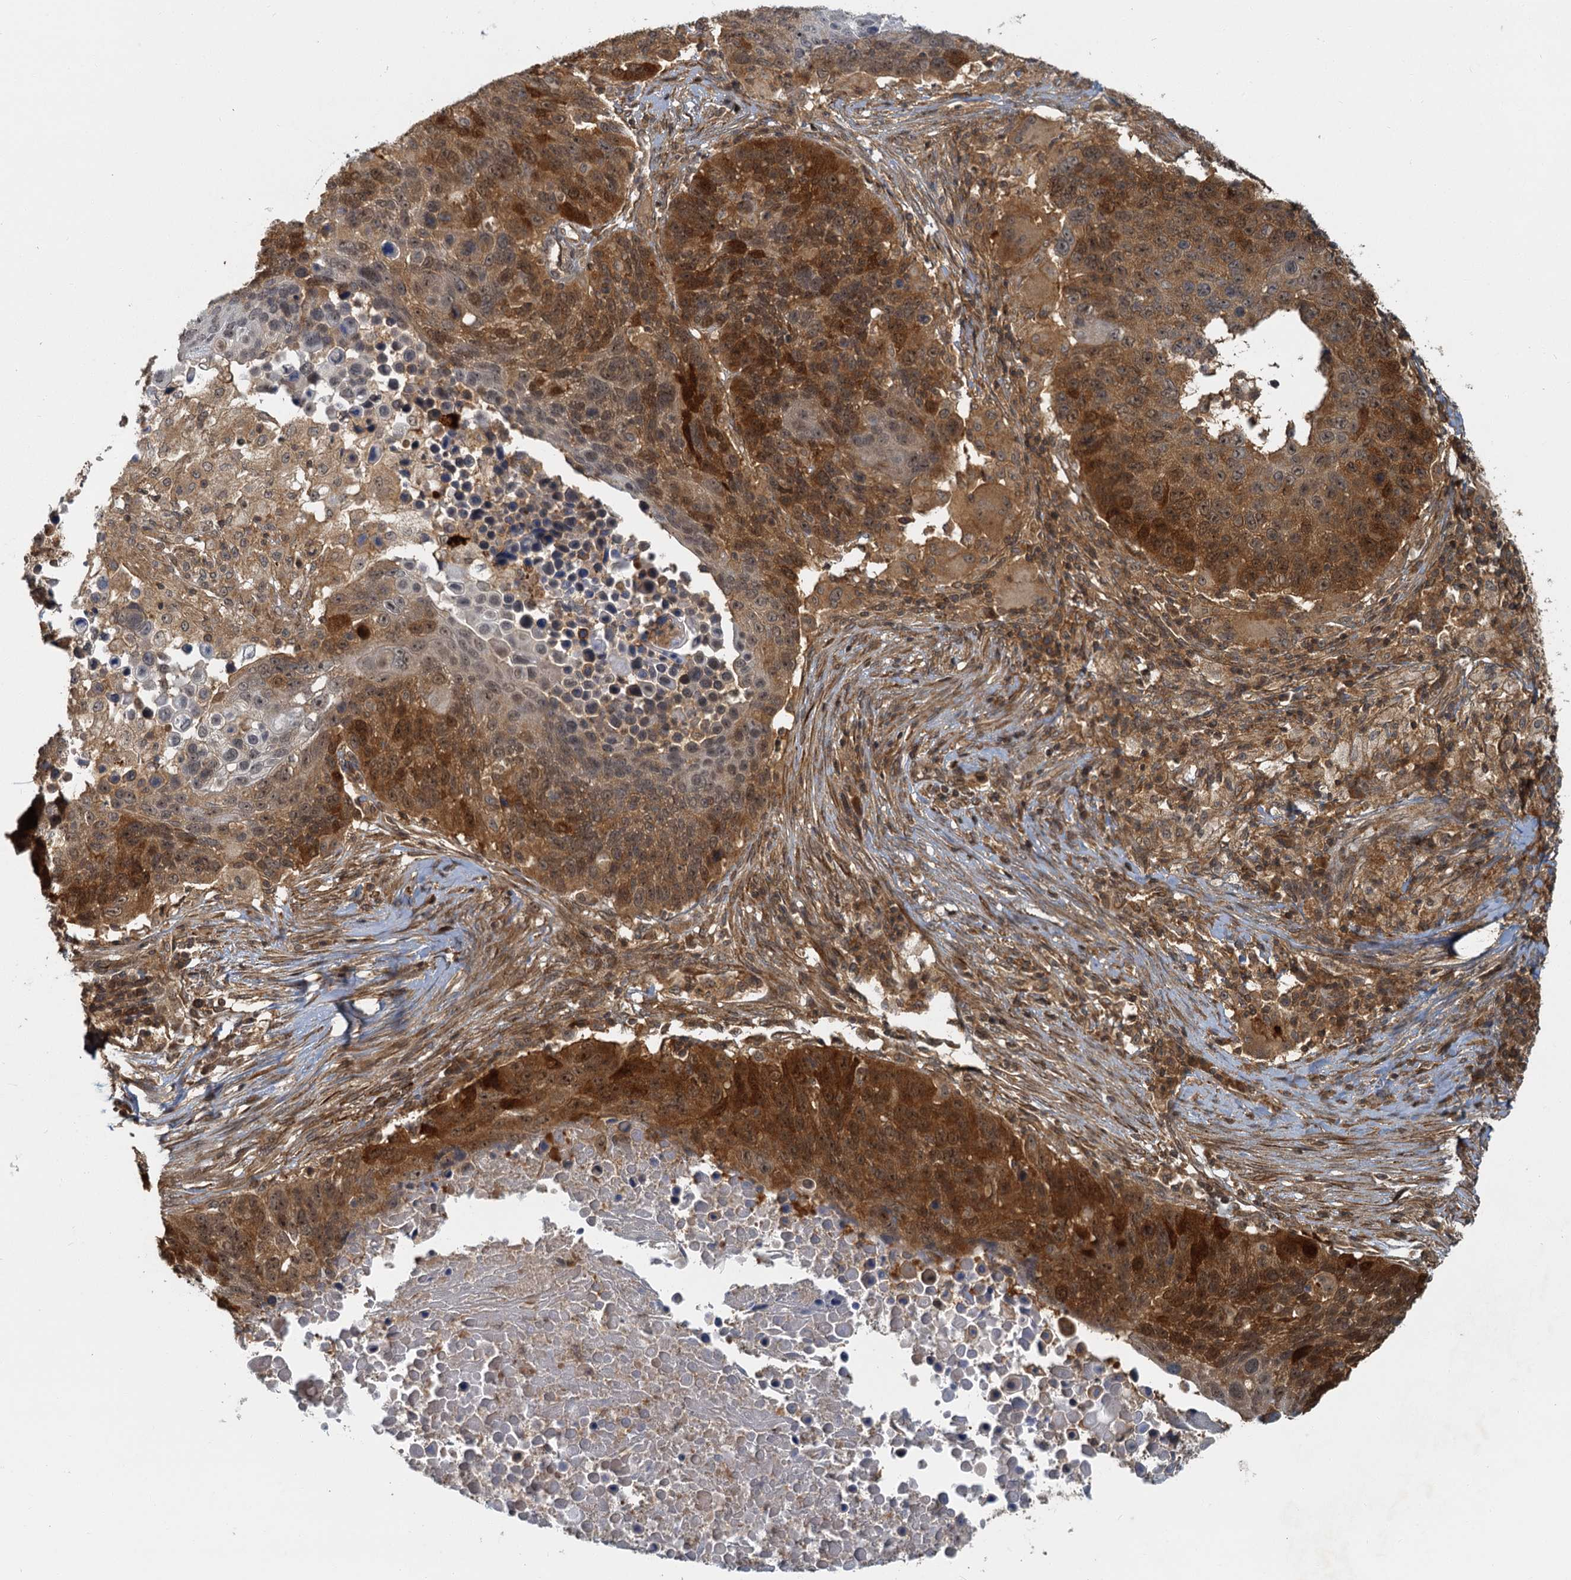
{"staining": {"intensity": "strong", "quantity": ">75%", "location": "cytoplasmic/membranous,nuclear"}, "tissue": "lung cancer", "cell_type": "Tumor cells", "image_type": "cancer", "snomed": [{"axis": "morphology", "description": "Normal tissue, NOS"}, {"axis": "morphology", "description": "Squamous cell carcinoma, NOS"}, {"axis": "topography", "description": "Lymph node"}, {"axis": "topography", "description": "Lung"}], "caption": "A high-resolution histopathology image shows immunohistochemistry (IHC) staining of lung squamous cell carcinoma, which shows strong cytoplasmic/membranous and nuclear expression in approximately >75% of tumor cells.", "gene": "ZNF549", "patient": {"sex": "male", "age": 66}}